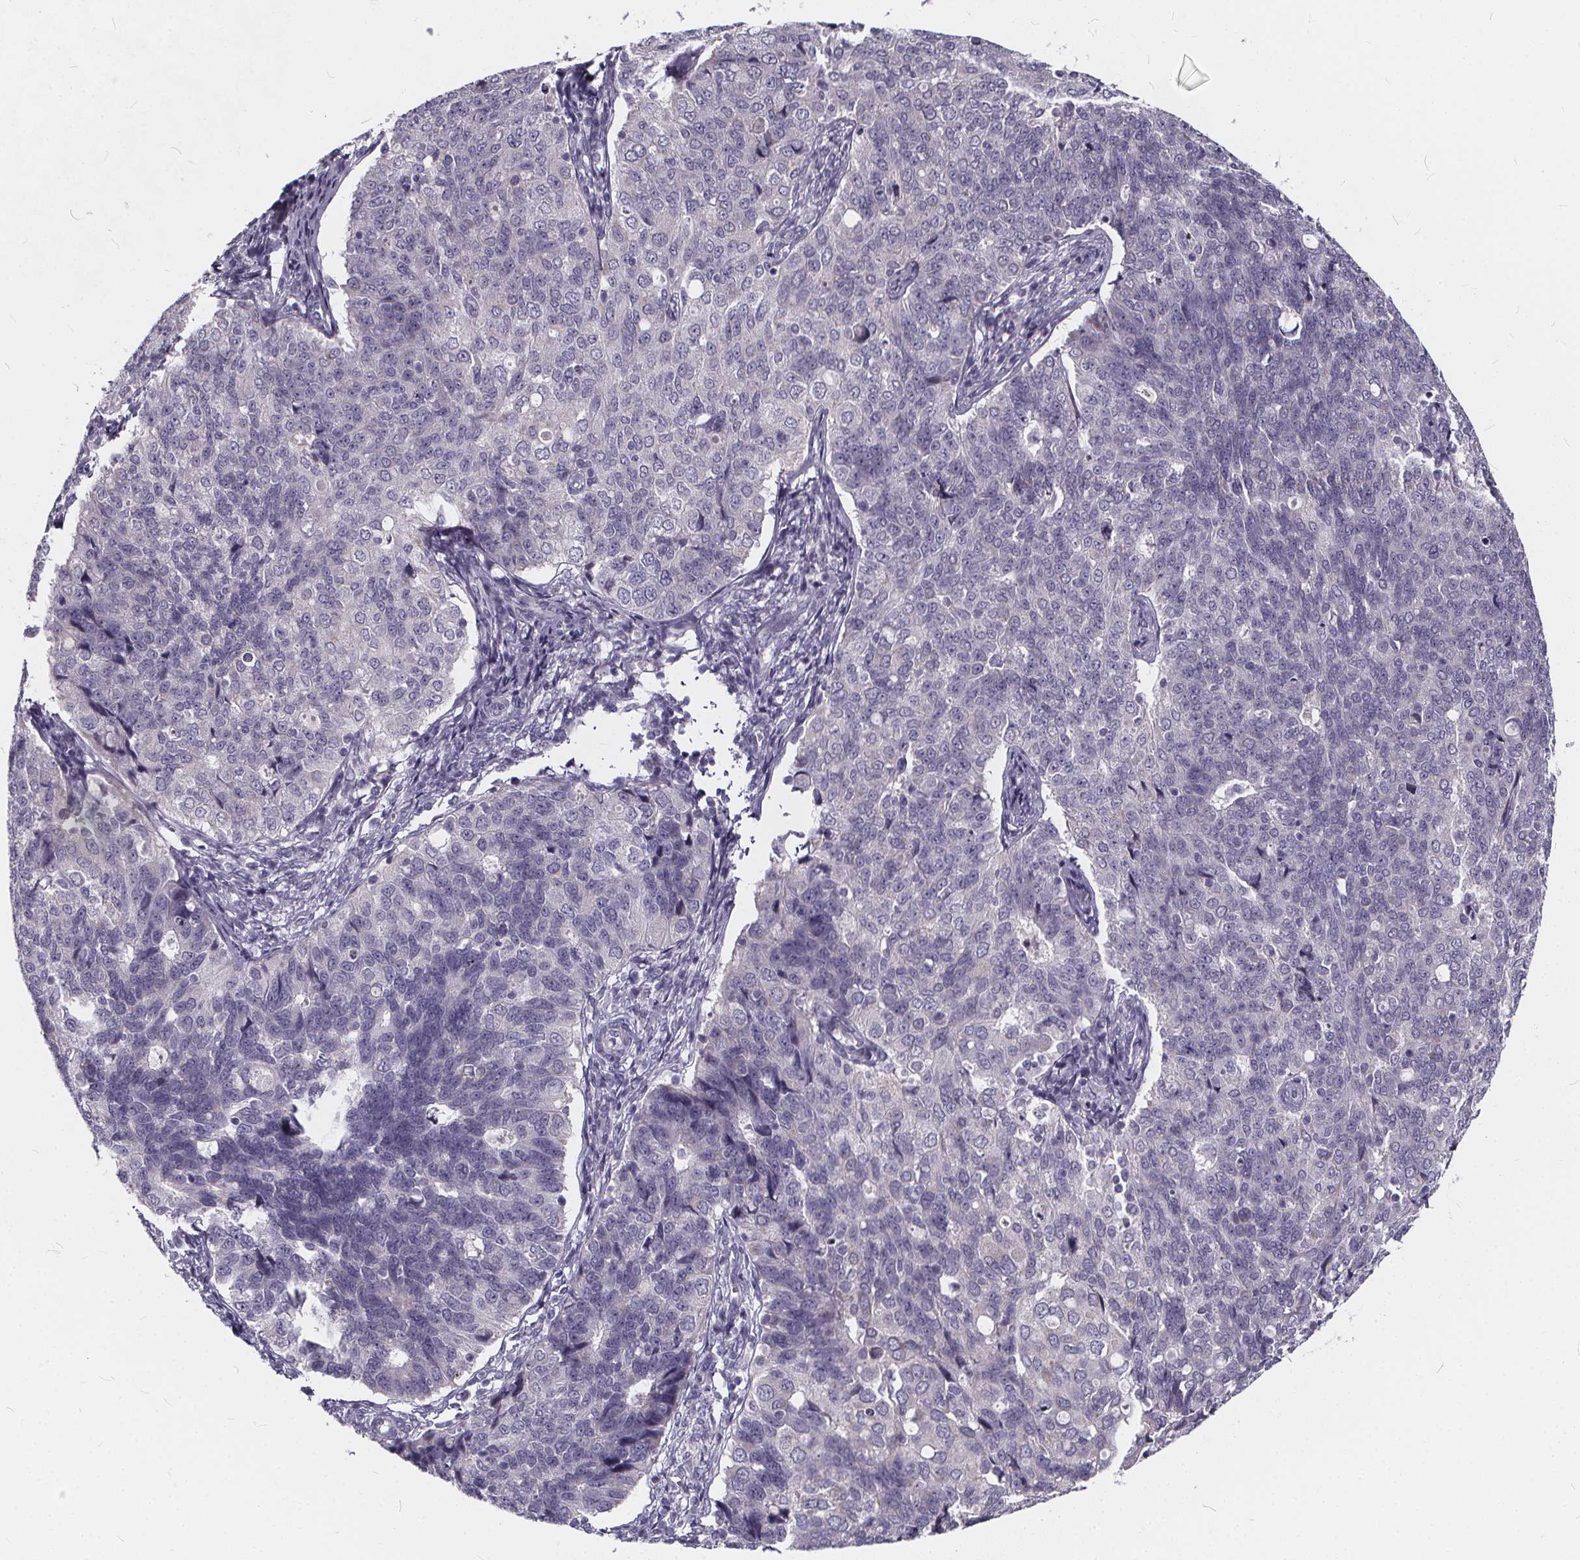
{"staining": {"intensity": "negative", "quantity": "none", "location": "none"}, "tissue": "endometrial cancer", "cell_type": "Tumor cells", "image_type": "cancer", "snomed": [{"axis": "morphology", "description": "Adenocarcinoma, NOS"}, {"axis": "topography", "description": "Endometrium"}], "caption": "This is a image of IHC staining of endometrial cancer (adenocarcinoma), which shows no positivity in tumor cells. (Immunohistochemistry (ihc), brightfield microscopy, high magnification).", "gene": "SPEF2", "patient": {"sex": "female", "age": 43}}